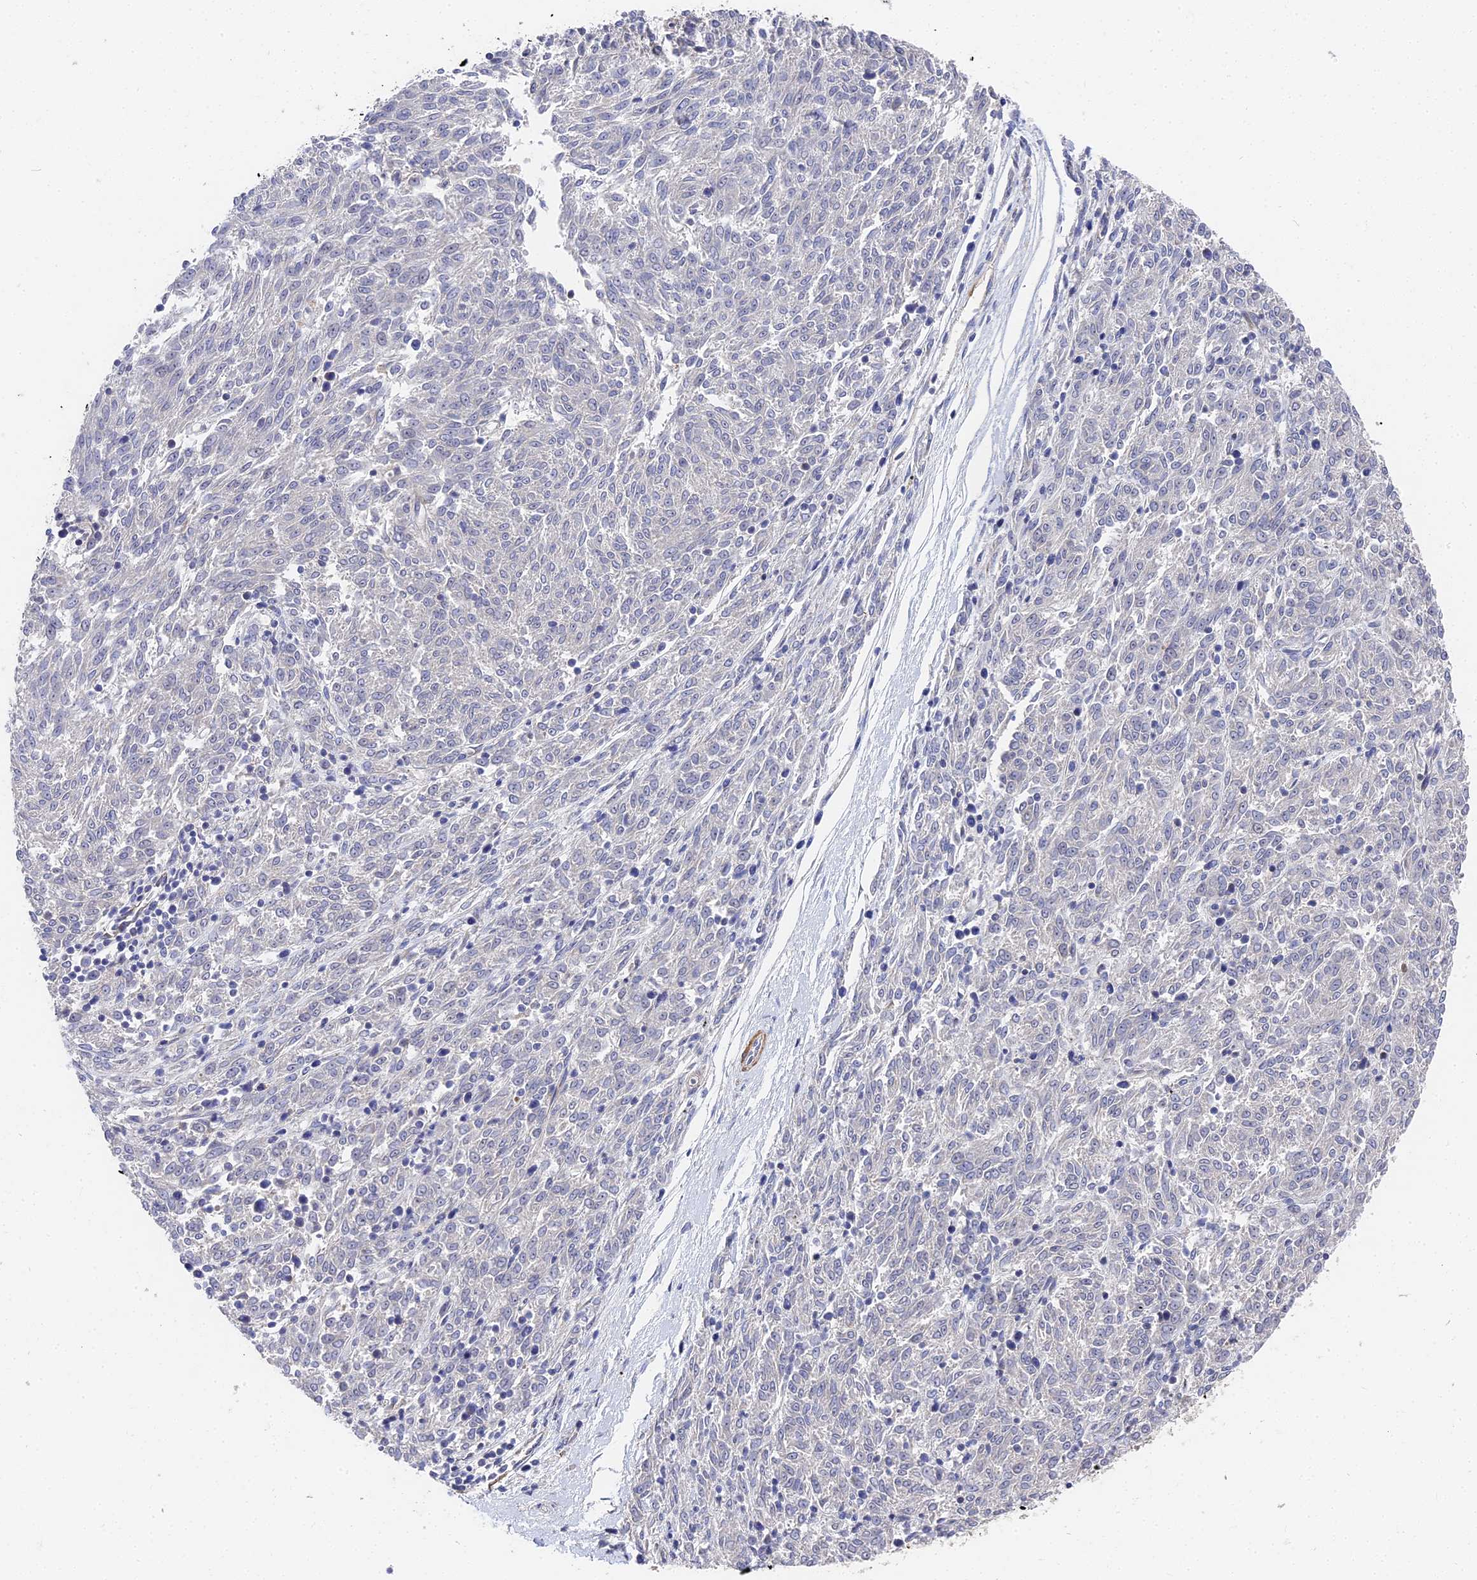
{"staining": {"intensity": "negative", "quantity": "none", "location": "none"}, "tissue": "melanoma", "cell_type": "Tumor cells", "image_type": "cancer", "snomed": [{"axis": "morphology", "description": "Malignant melanoma, NOS"}, {"axis": "topography", "description": "Skin"}], "caption": "The histopathology image reveals no significant staining in tumor cells of malignant melanoma.", "gene": "CCDC113", "patient": {"sex": "female", "age": 72}}